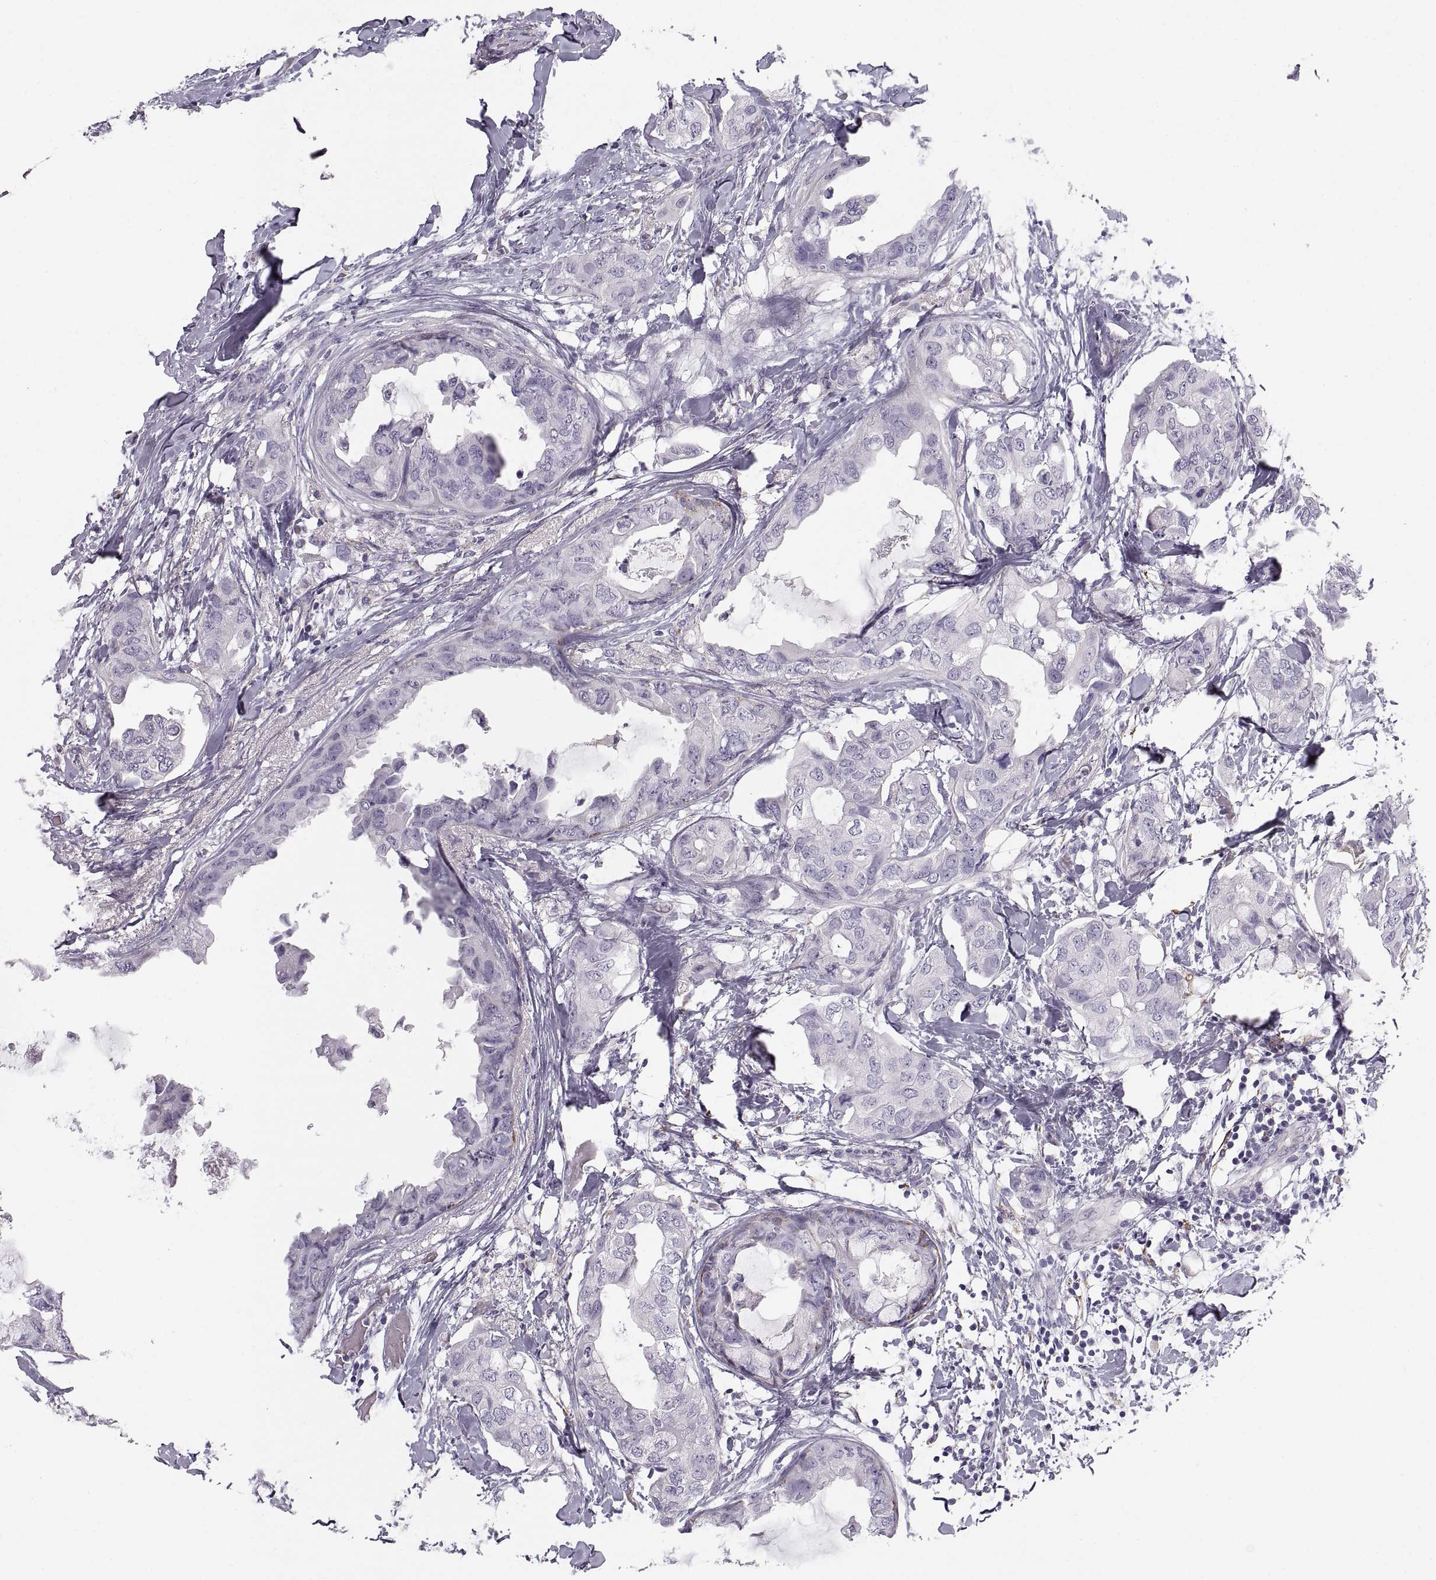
{"staining": {"intensity": "negative", "quantity": "none", "location": "none"}, "tissue": "breast cancer", "cell_type": "Tumor cells", "image_type": "cancer", "snomed": [{"axis": "morphology", "description": "Normal tissue, NOS"}, {"axis": "morphology", "description": "Duct carcinoma"}, {"axis": "topography", "description": "Breast"}], "caption": "High power microscopy image of an immunohistochemistry (IHC) histopathology image of breast intraductal carcinoma, revealing no significant staining in tumor cells.", "gene": "COL9A3", "patient": {"sex": "female", "age": 40}}